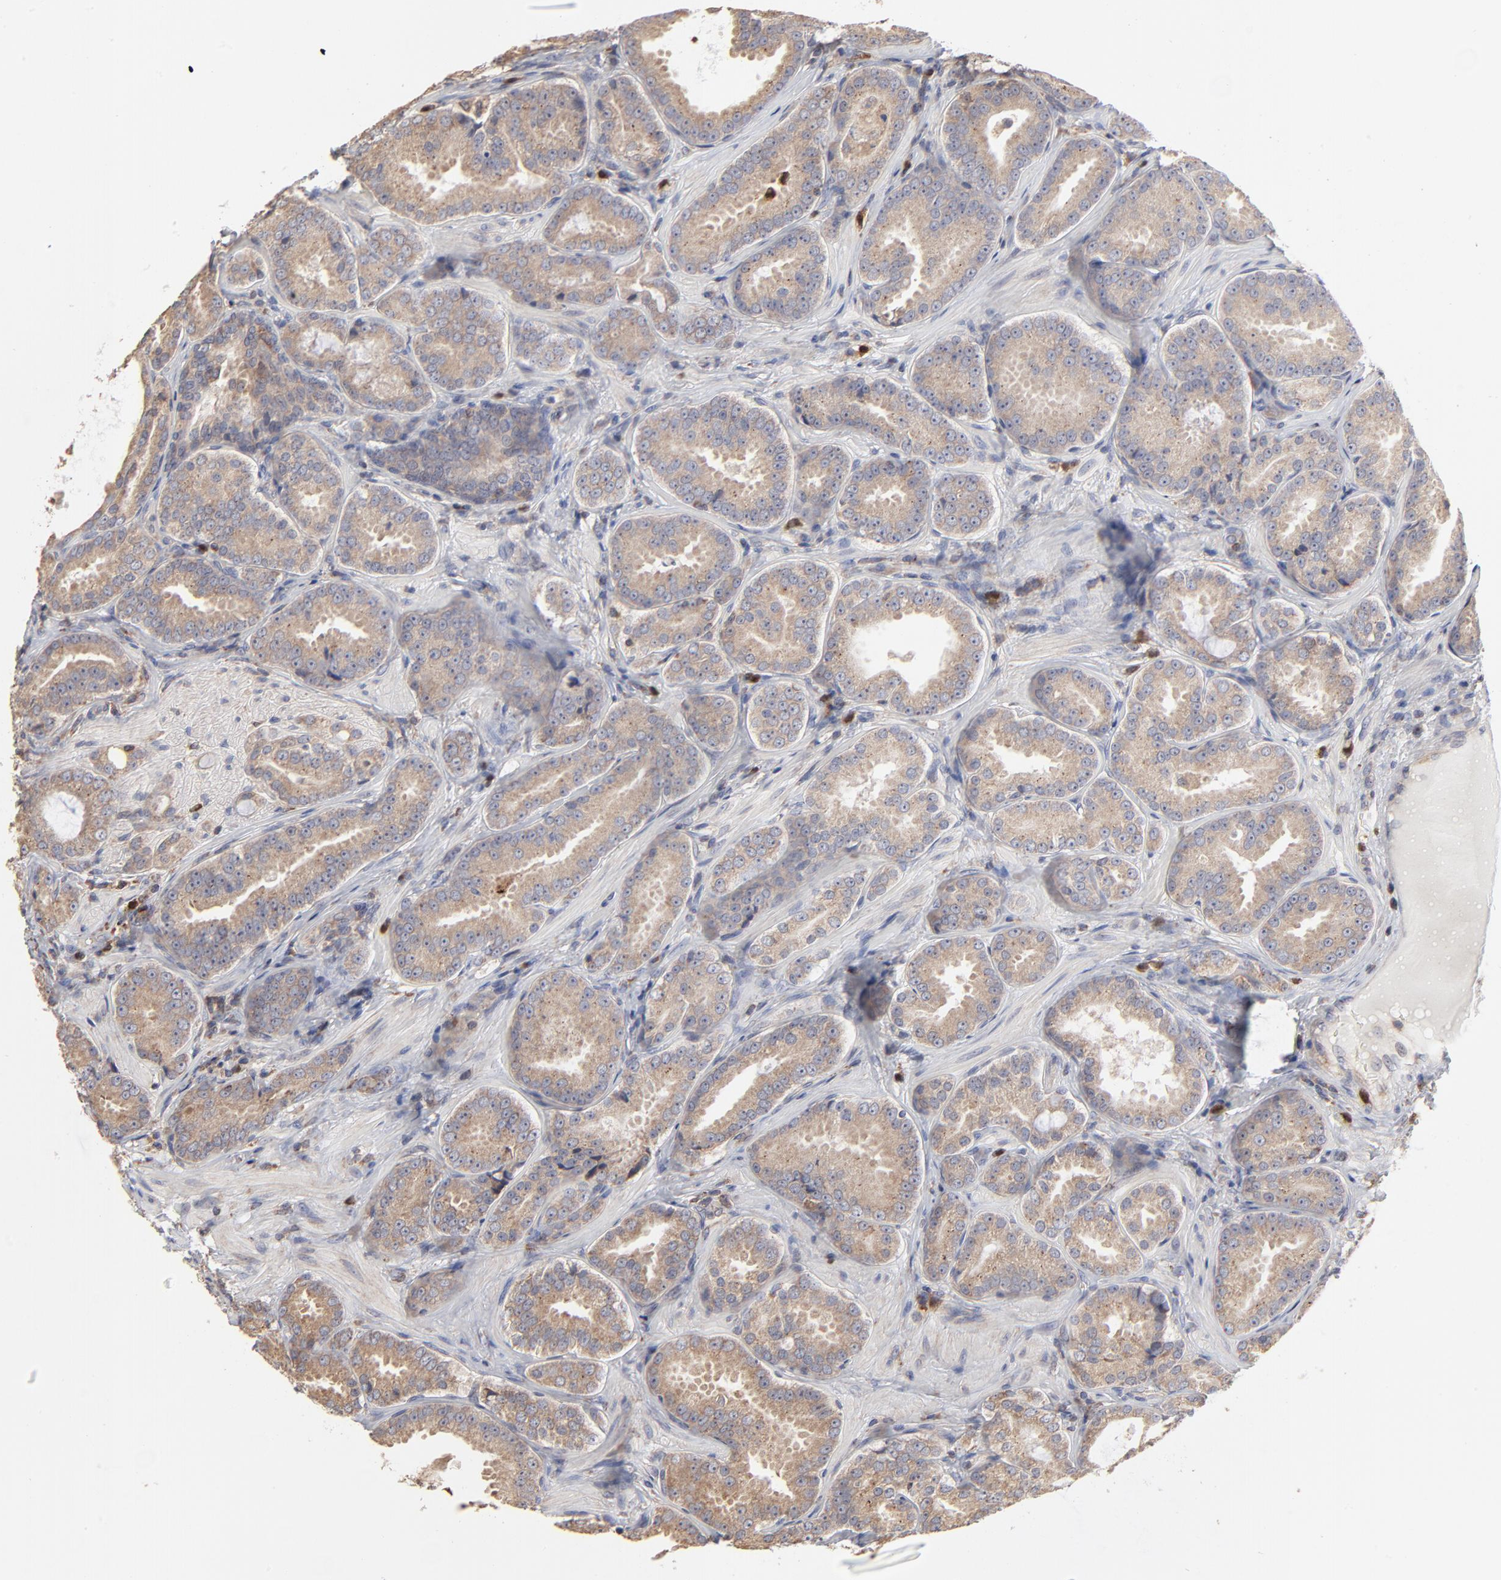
{"staining": {"intensity": "moderate", "quantity": ">75%", "location": "cytoplasmic/membranous"}, "tissue": "prostate cancer", "cell_type": "Tumor cells", "image_type": "cancer", "snomed": [{"axis": "morphology", "description": "Adenocarcinoma, Low grade"}, {"axis": "topography", "description": "Prostate"}], "caption": "Protein expression analysis of human prostate low-grade adenocarcinoma reveals moderate cytoplasmic/membranous positivity in approximately >75% of tumor cells.", "gene": "RNF213", "patient": {"sex": "male", "age": 59}}